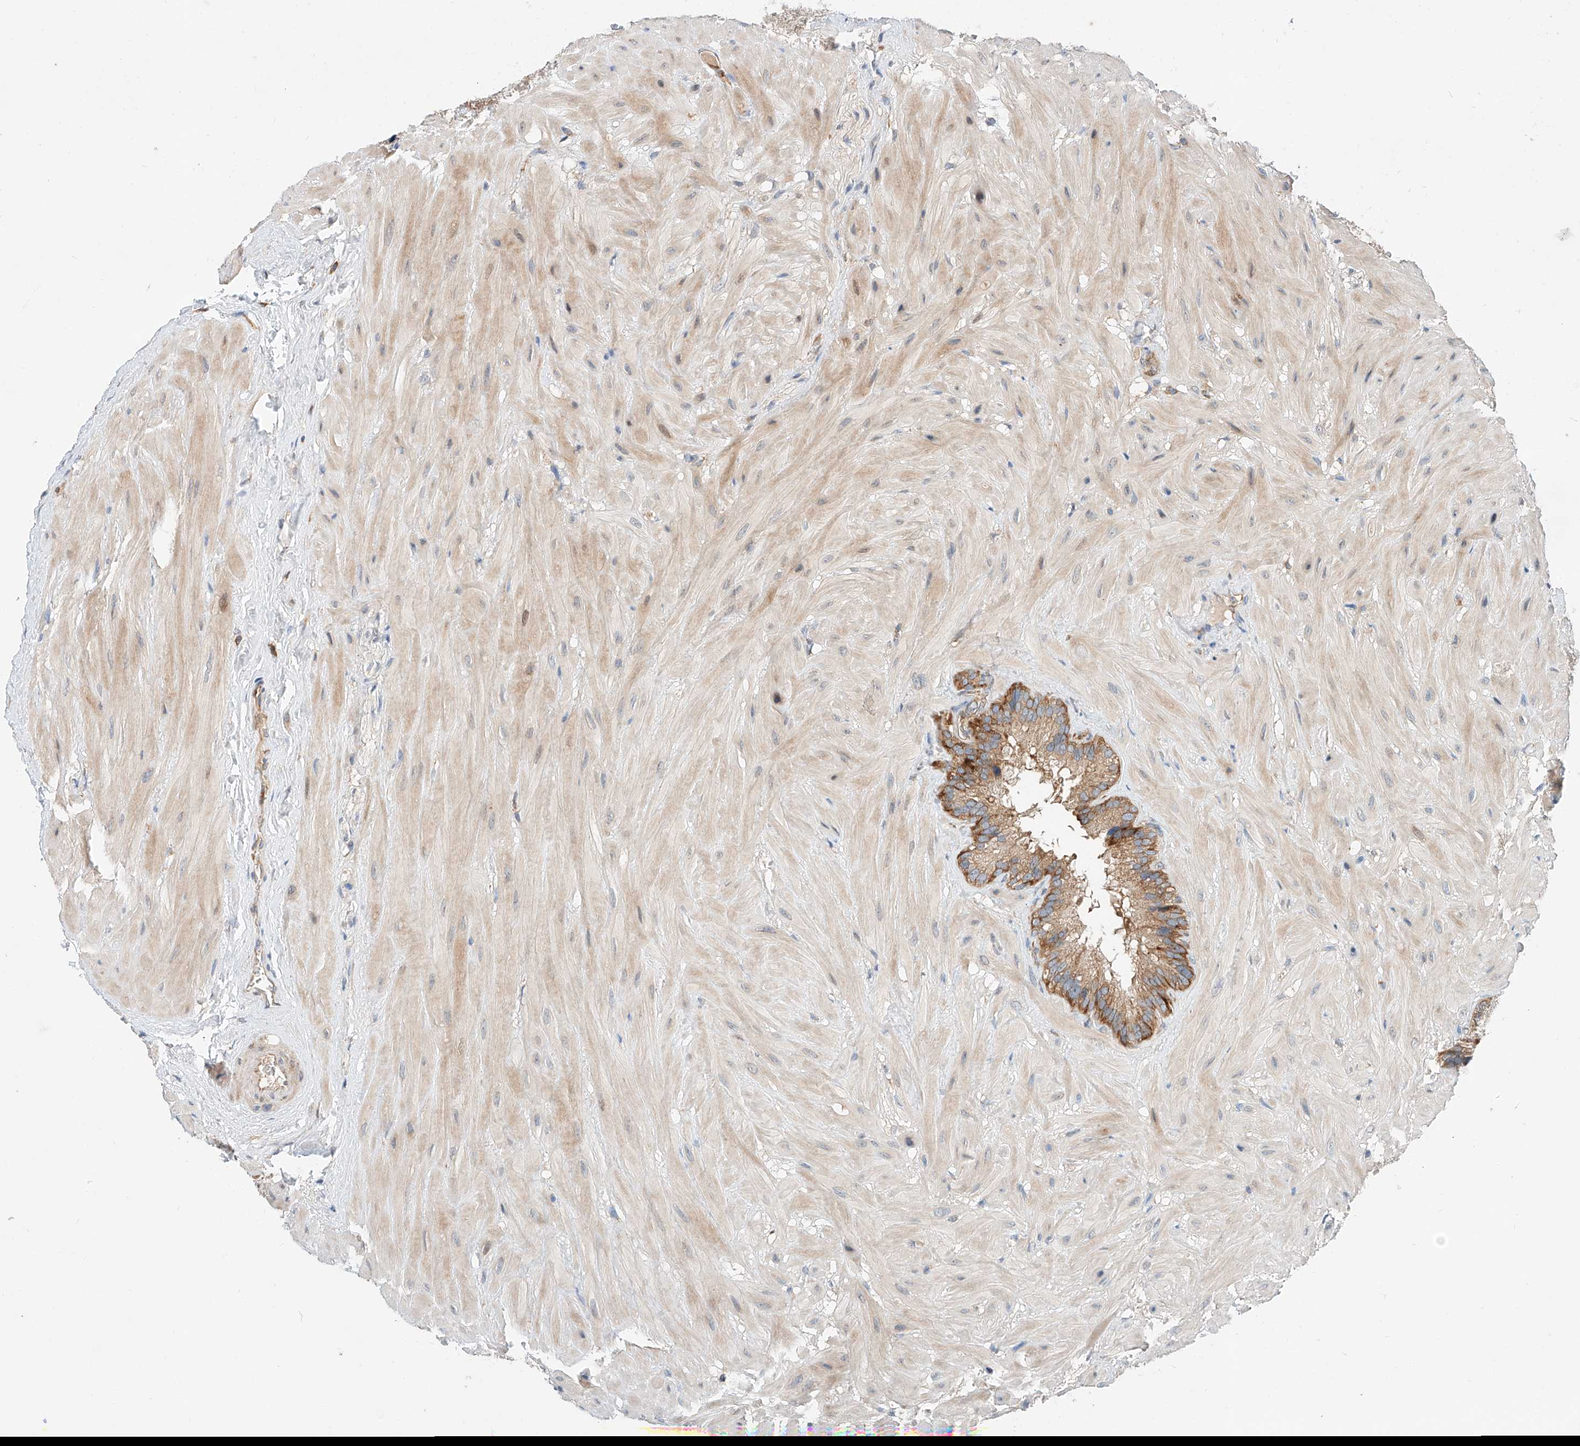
{"staining": {"intensity": "moderate", "quantity": ">75%", "location": "cytoplasmic/membranous"}, "tissue": "seminal vesicle", "cell_type": "Glandular cells", "image_type": "normal", "snomed": [{"axis": "morphology", "description": "Normal tissue, NOS"}, {"axis": "topography", "description": "Prostate"}, {"axis": "topography", "description": "Seminal veicle"}], "caption": "Seminal vesicle stained with a brown dye shows moderate cytoplasmic/membranous positive positivity in about >75% of glandular cells.", "gene": "RUSC1", "patient": {"sex": "male", "age": 68}}